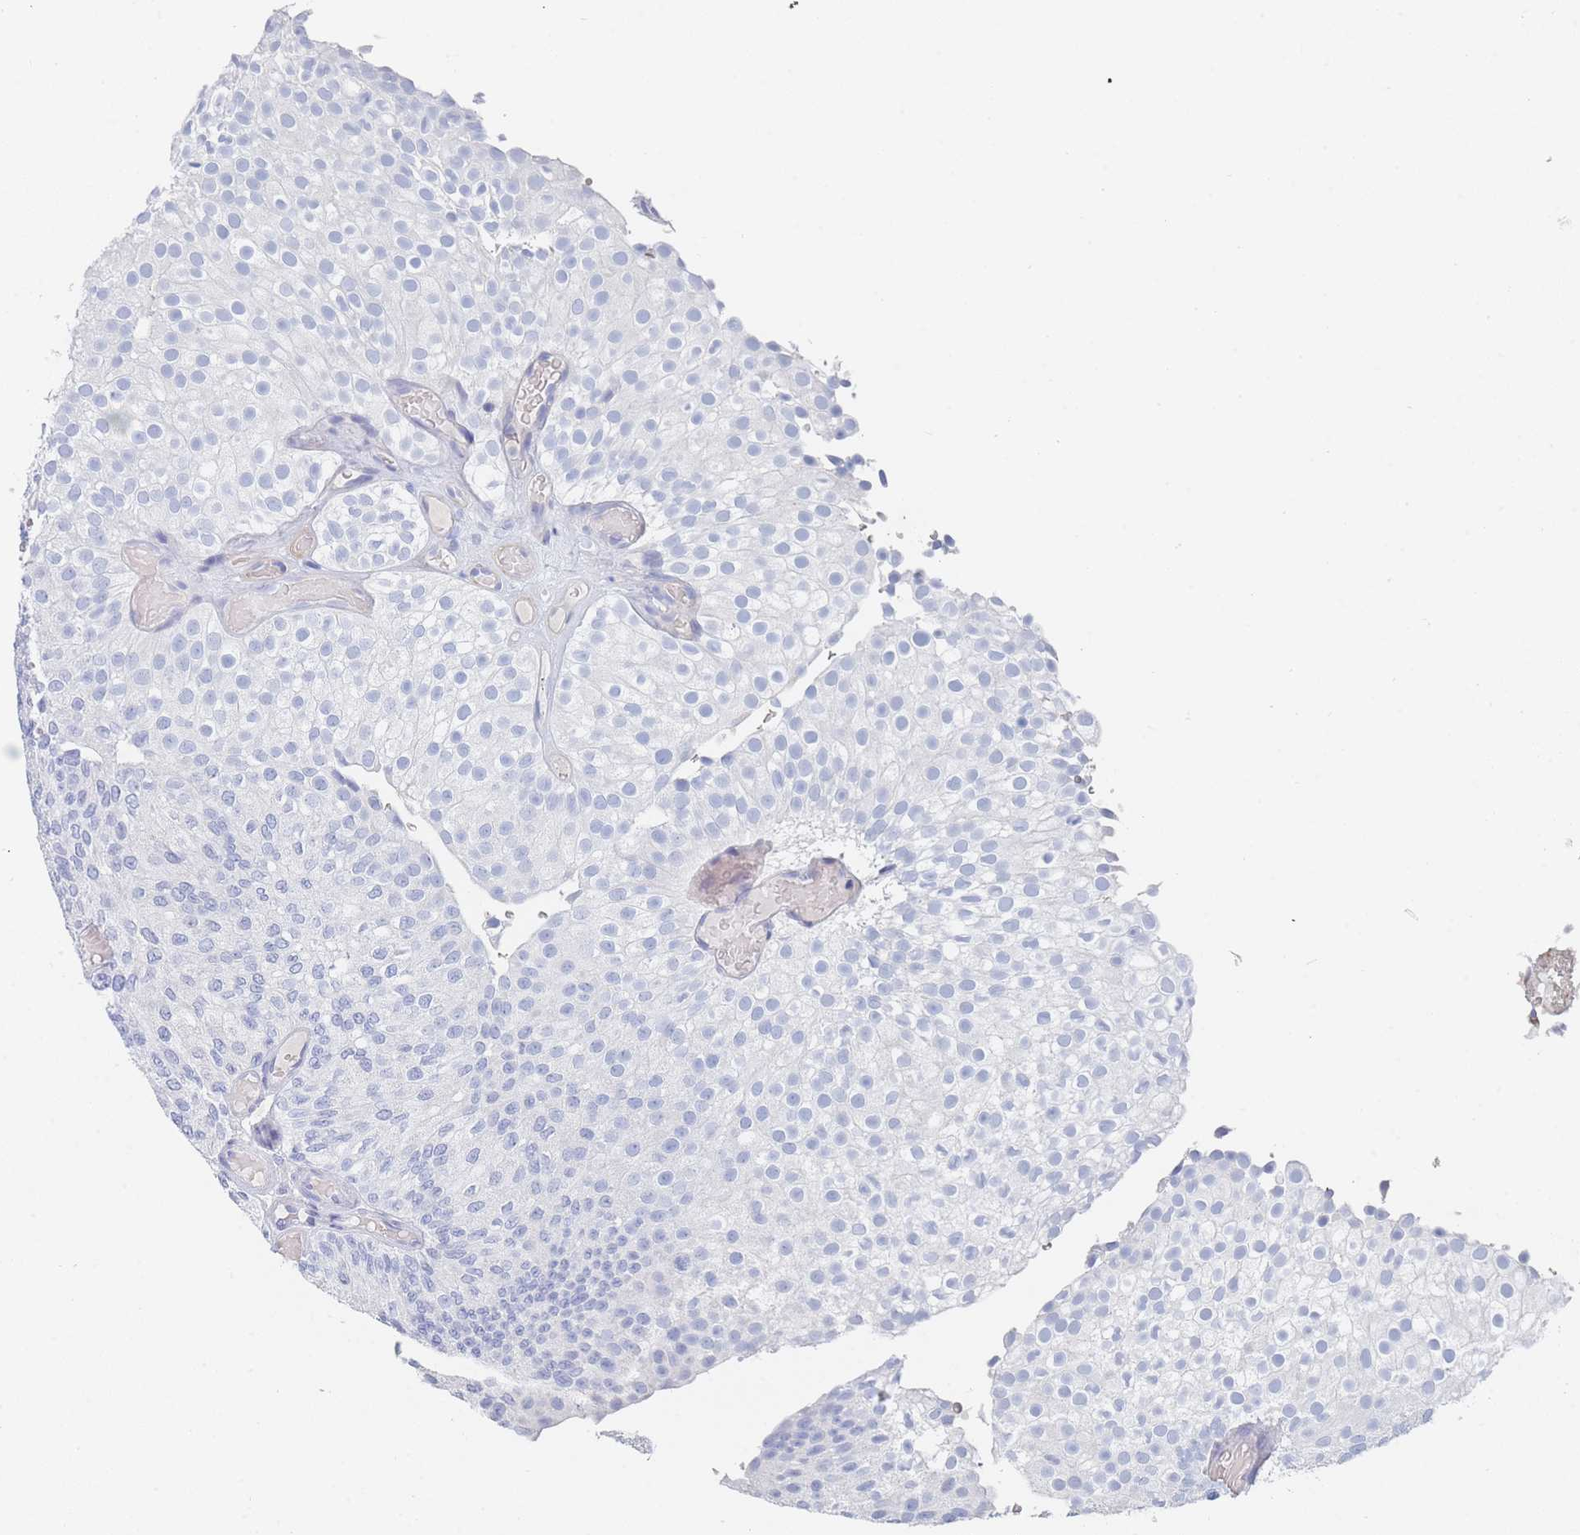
{"staining": {"intensity": "negative", "quantity": "none", "location": "none"}, "tissue": "urothelial cancer", "cell_type": "Tumor cells", "image_type": "cancer", "snomed": [{"axis": "morphology", "description": "Urothelial carcinoma, Low grade"}, {"axis": "topography", "description": "Urinary bladder"}], "caption": "An immunohistochemistry (IHC) micrograph of low-grade urothelial carcinoma is shown. There is no staining in tumor cells of low-grade urothelial carcinoma.", "gene": "SLC25A35", "patient": {"sex": "male", "age": 78}}